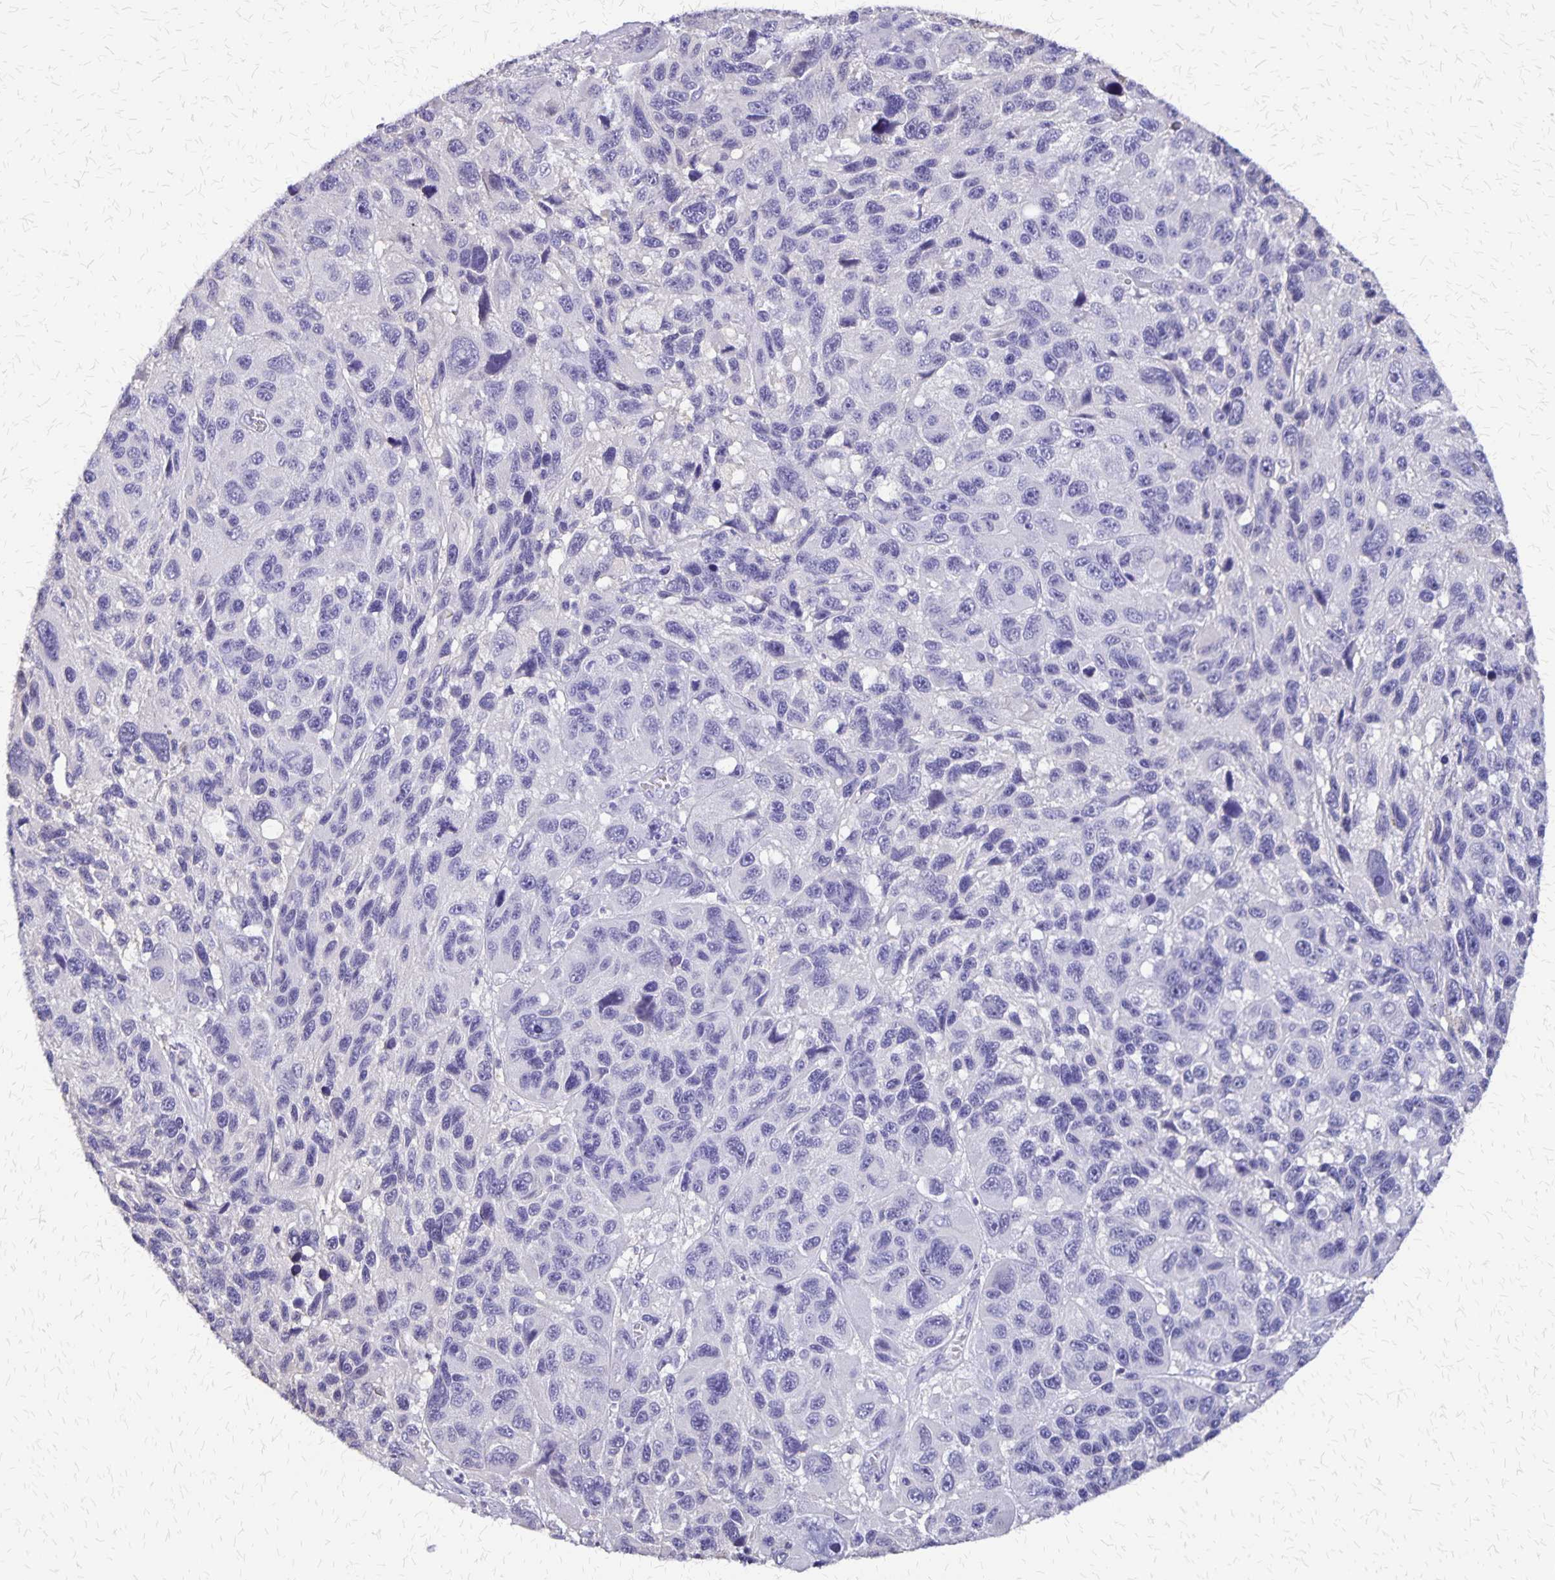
{"staining": {"intensity": "negative", "quantity": "none", "location": "none"}, "tissue": "melanoma", "cell_type": "Tumor cells", "image_type": "cancer", "snomed": [{"axis": "morphology", "description": "Malignant melanoma, NOS"}, {"axis": "topography", "description": "Skin"}], "caption": "An IHC photomicrograph of malignant melanoma is shown. There is no staining in tumor cells of malignant melanoma.", "gene": "SI", "patient": {"sex": "male", "age": 53}}